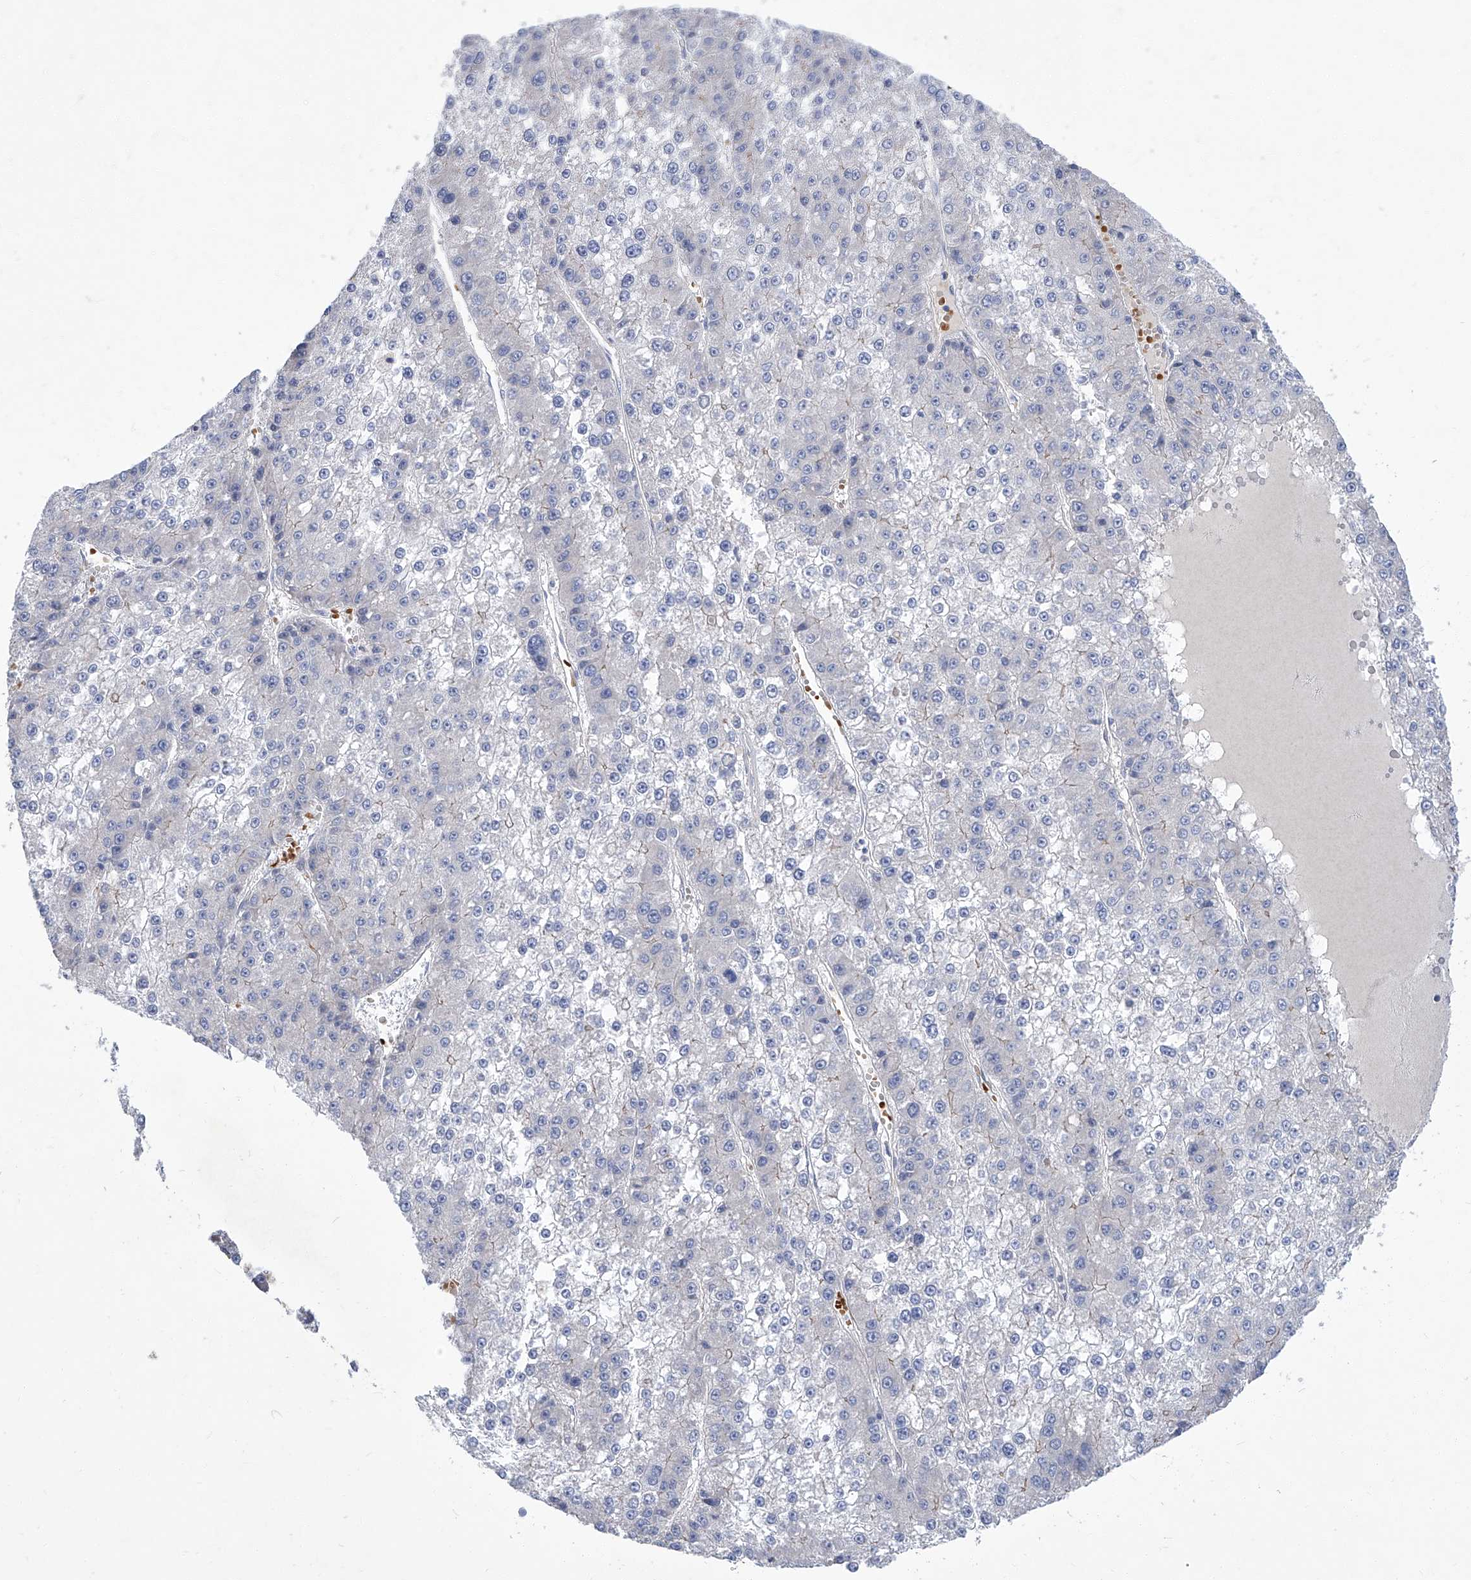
{"staining": {"intensity": "negative", "quantity": "none", "location": "none"}, "tissue": "liver cancer", "cell_type": "Tumor cells", "image_type": "cancer", "snomed": [{"axis": "morphology", "description": "Carcinoma, Hepatocellular, NOS"}, {"axis": "topography", "description": "Liver"}], "caption": "The IHC image has no significant positivity in tumor cells of liver cancer tissue.", "gene": "PARD3", "patient": {"sex": "female", "age": 73}}